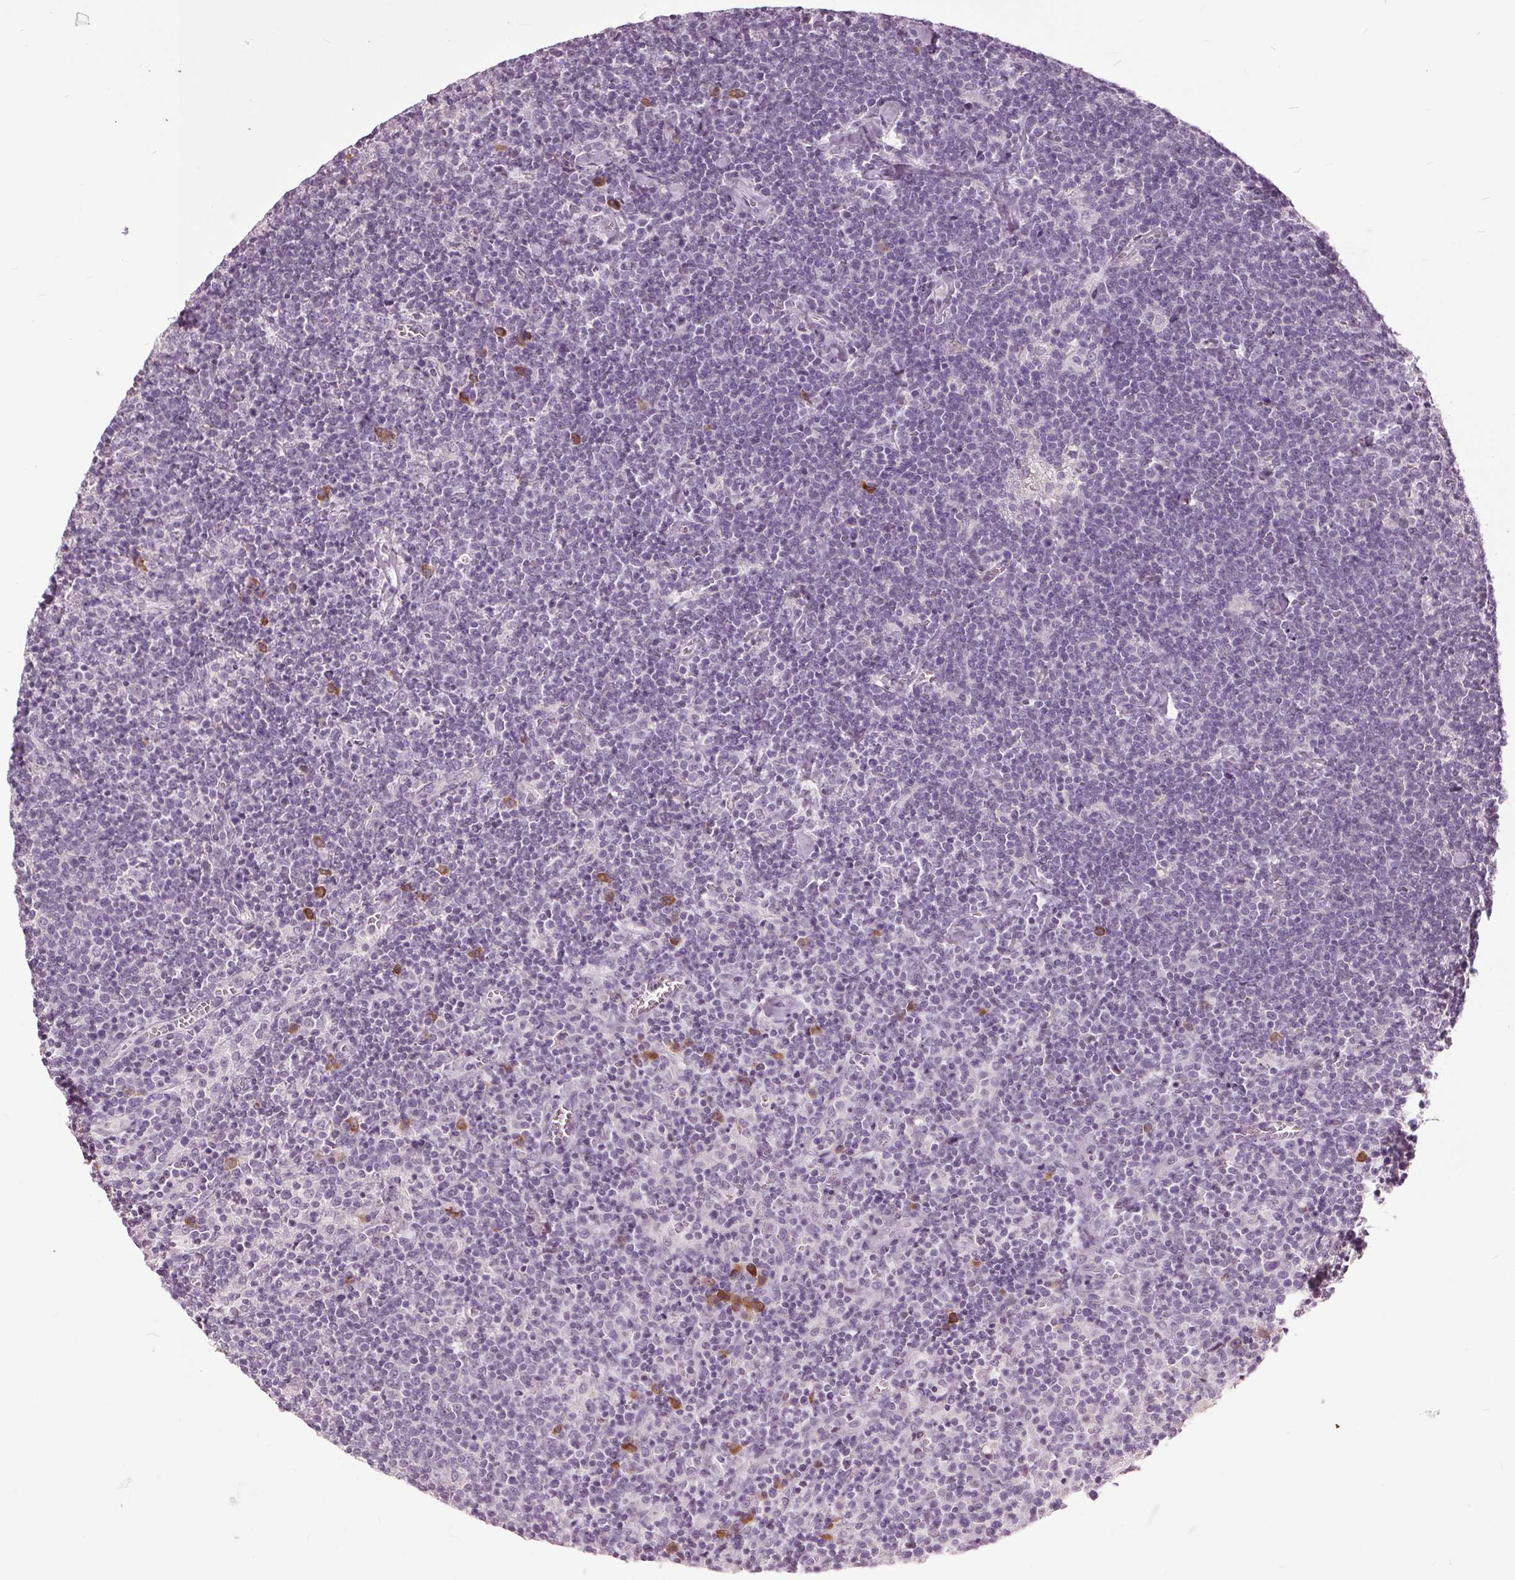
{"staining": {"intensity": "negative", "quantity": "none", "location": "none"}, "tissue": "lymphoma", "cell_type": "Tumor cells", "image_type": "cancer", "snomed": [{"axis": "morphology", "description": "Malignant lymphoma, non-Hodgkin's type, High grade"}, {"axis": "topography", "description": "Lymph node"}], "caption": "The micrograph demonstrates no staining of tumor cells in lymphoma.", "gene": "CXCL16", "patient": {"sex": "male", "age": 61}}